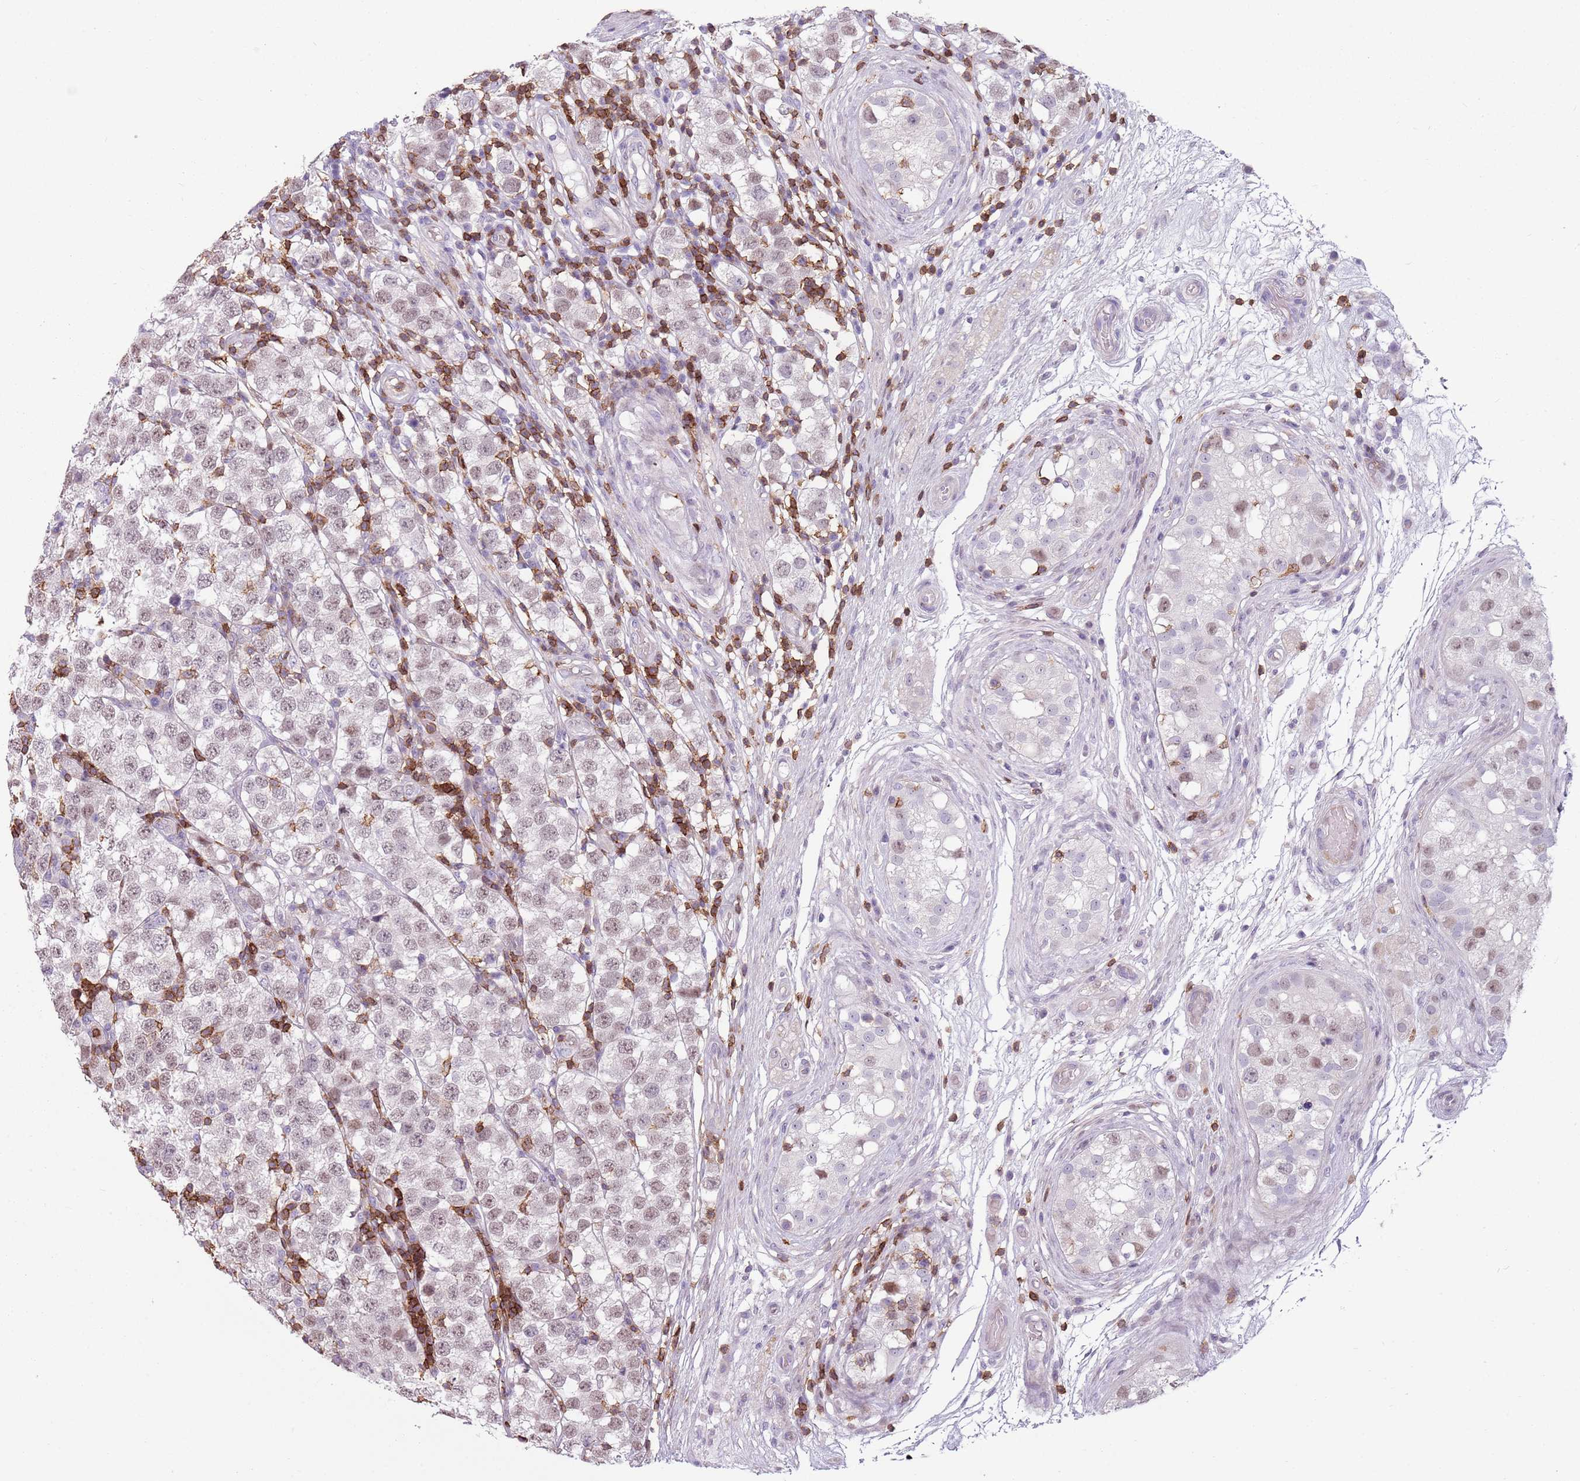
{"staining": {"intensity": "weak", "quantity": "25%-75%", "location": "nuclear"}, "tissue": "testis cancer", "cell_type": "Tumor cells", "image_type": "cancer", "snomed": [{"axis": "morphology", "description": "Seminoma, NOS"}, {"axis": "topography", "description": "Testis"}], "caption": "Testis seminoma was stained to show a protein in brown. There is low levels of weak nuclear expression in about 25%-75% of tumor cells.", "gene": "ZNF583", "patient": {"sex": "male", "age": 34}}